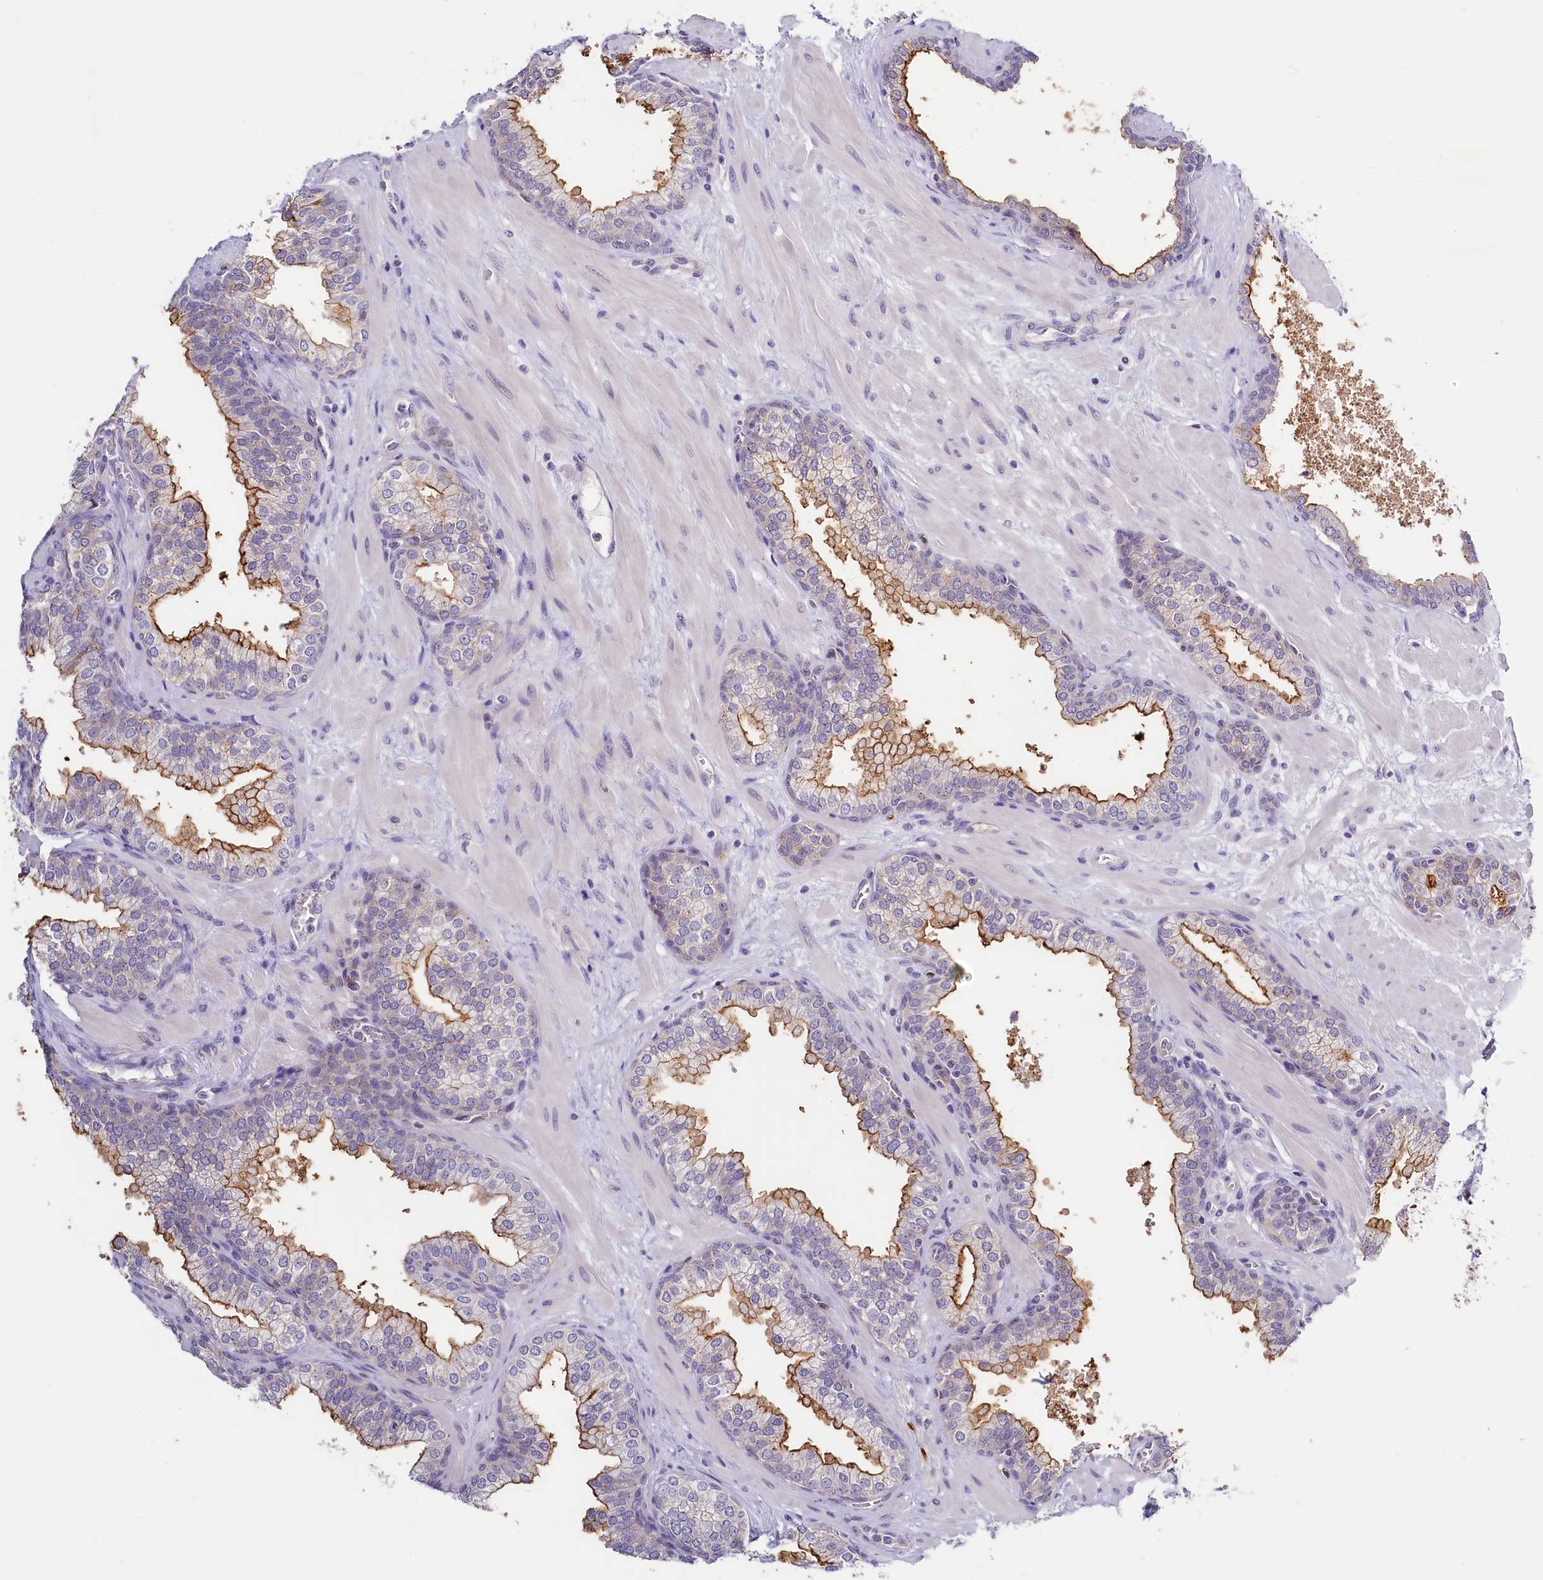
{"staining": {"intensity": "strong", "quantity": "25%-75%", "location": "cytoplasmic/membranous"}, "tissue": "prostate", "cell_type": "Glandular cells", "image_type": "normal", "snomed": [{"axis": "morphology", "description": "Normal tissue, NOS"}, {"axis": "topography", "description": "Prostate"}], "caption": "IHC (DAB (3,3'-diaminobenzidine)) staining of unremarkable prostate shows strong cytoplasmic/membranous protein positivity in about 25%-75% of glandular cells. Nuclei are stained in blue.", "gene": "PDE6D", "patient": {"sex": "male", "age": 60}}